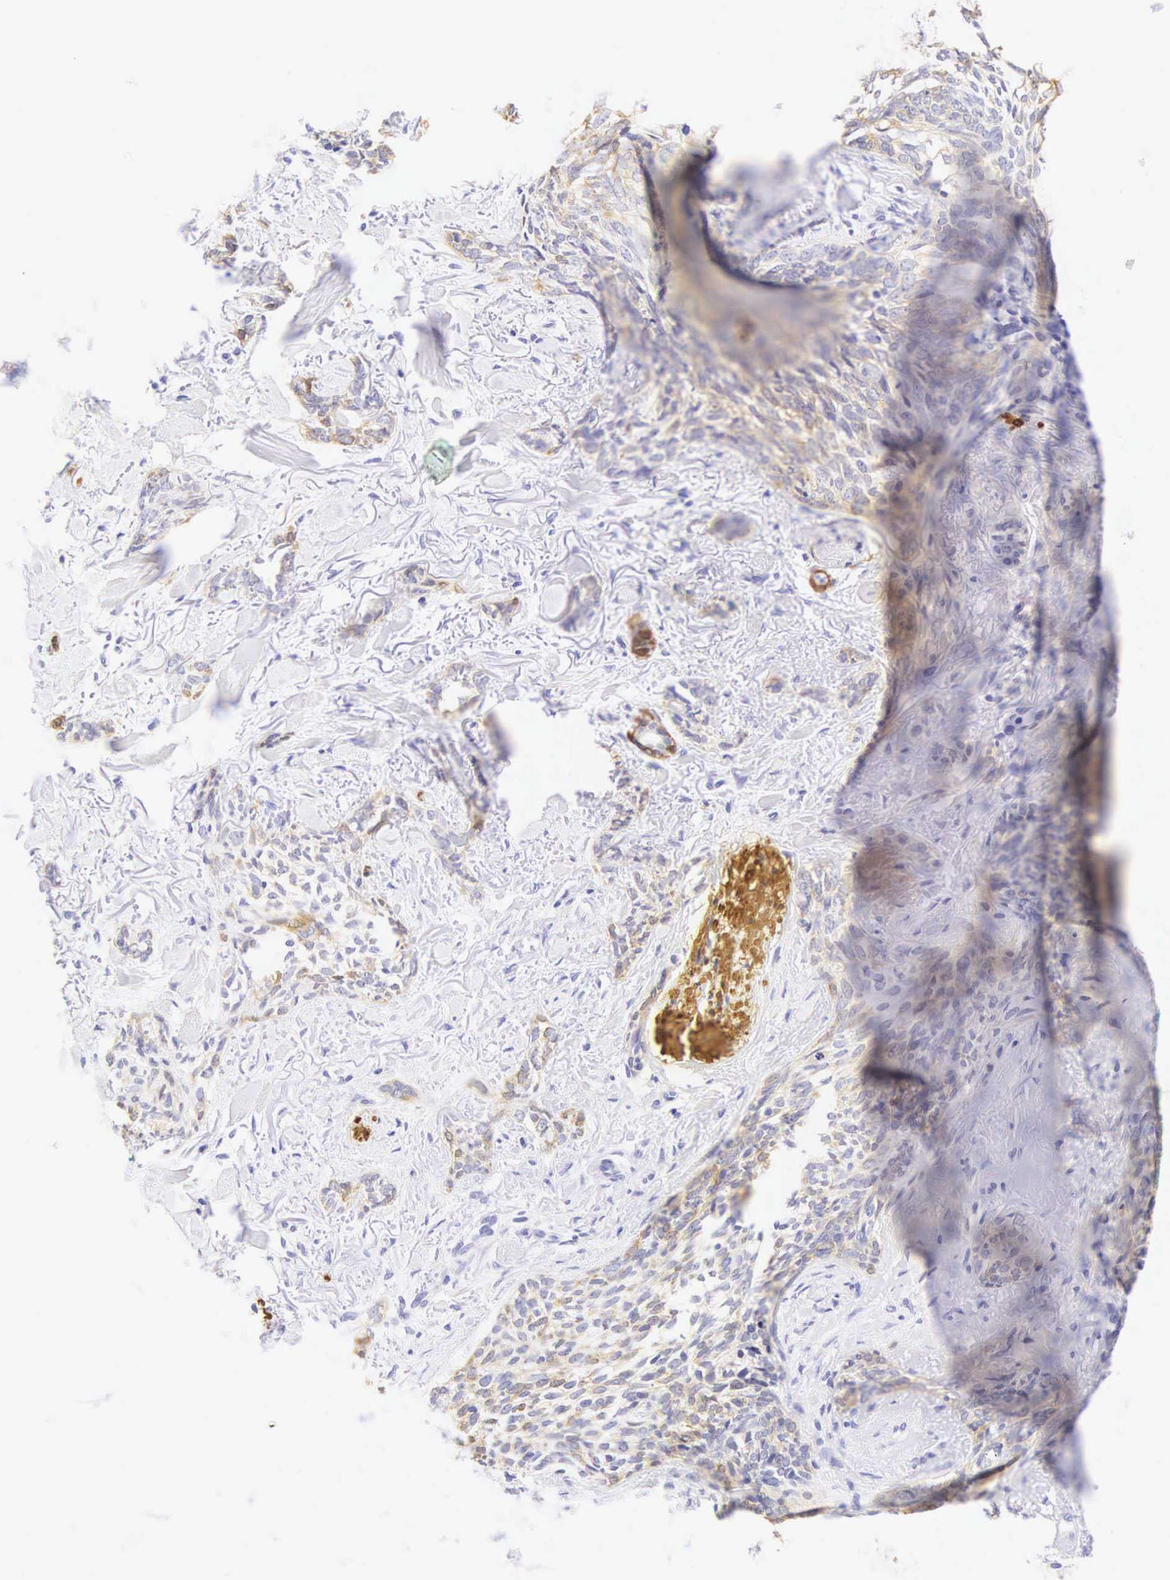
{"staining": {"intensity": "weak", "quantity": "<25%", "location": "cytoplasmic/membranous"}, "tissue": "skin cancer", "cell_type": "Tumor cells", "image_type": "cancer", "snomed": [{"axis": "morphology", "description": "Basal cell carcinoma"}, {"axis": "topography", "description": "Skin"}], "caption": "High power microscopy histopathology image of an immunohistochemistry image of skin basal cell carcinoma, revealing no significant expression in tumor cells.", "gene": "CNN1", "patient": {"sex": "female", "age": 81}}